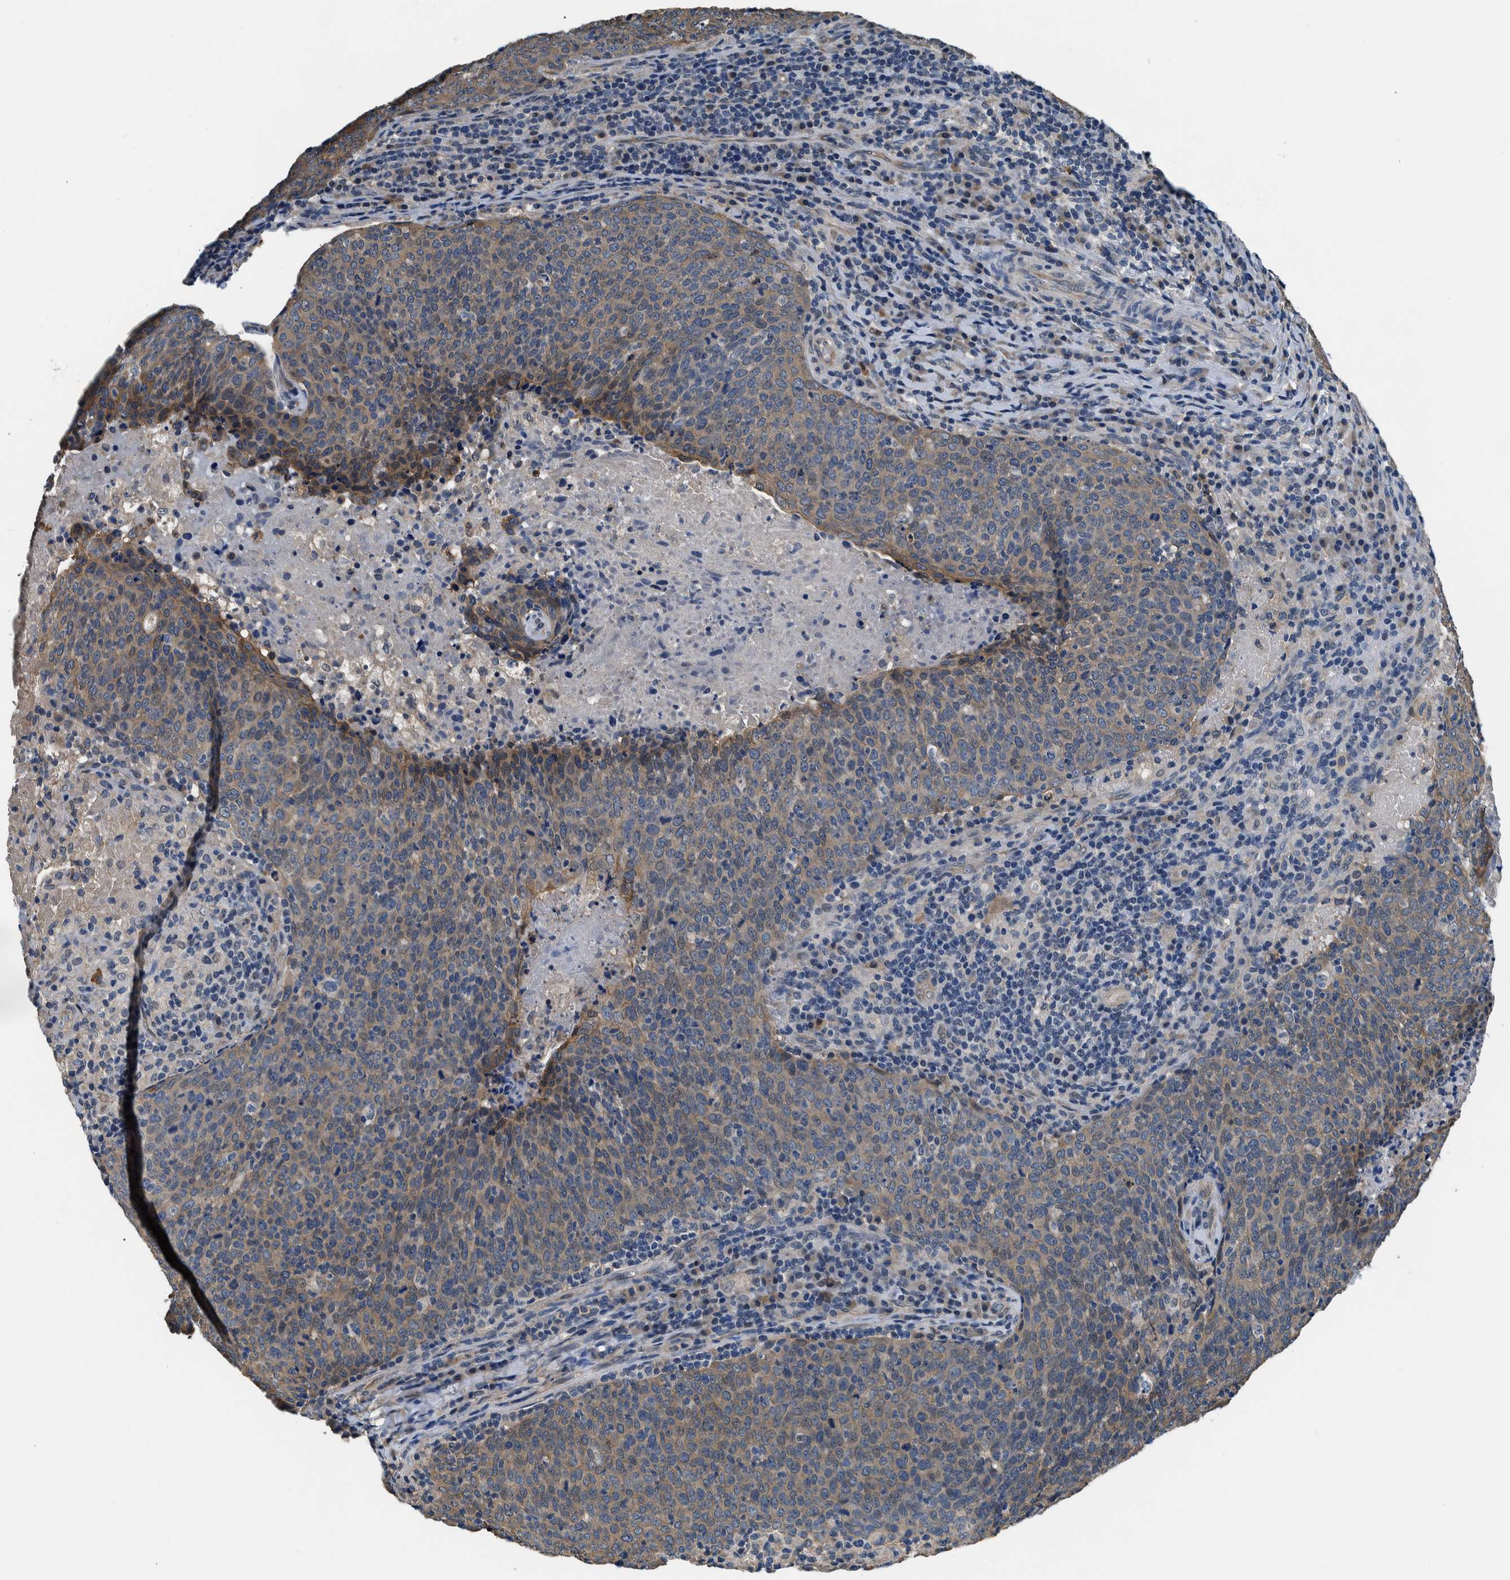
{"staining": {"intensity": "weak", "quantity": "25%-75%", "location": "cytoplasmic/membranous"}, "tissue": "head and neck cancer", "cell_type": "Tumor cells", "image_type": "cancer", "snomed": [{"axis": "morphology", "description": "Squamous cell carcinoma, NOS"}, {"axis": "morphology", "description": "Squamous cell carcinoma, metastatic, NOS"}, {"axis": "topography", "description": "Lymph node"}, {"axis": "topography", "description": "Head-Neck"}], "caption": "Weak cytoplasmic/membranous expression for a protein is present in about 25%-75% of tumor cells of squamous cell carcinoma (head and neck) using immunohistochemistry.", "gene": "NIBAN2", "patient": {"sex": "male", "age": 62}}